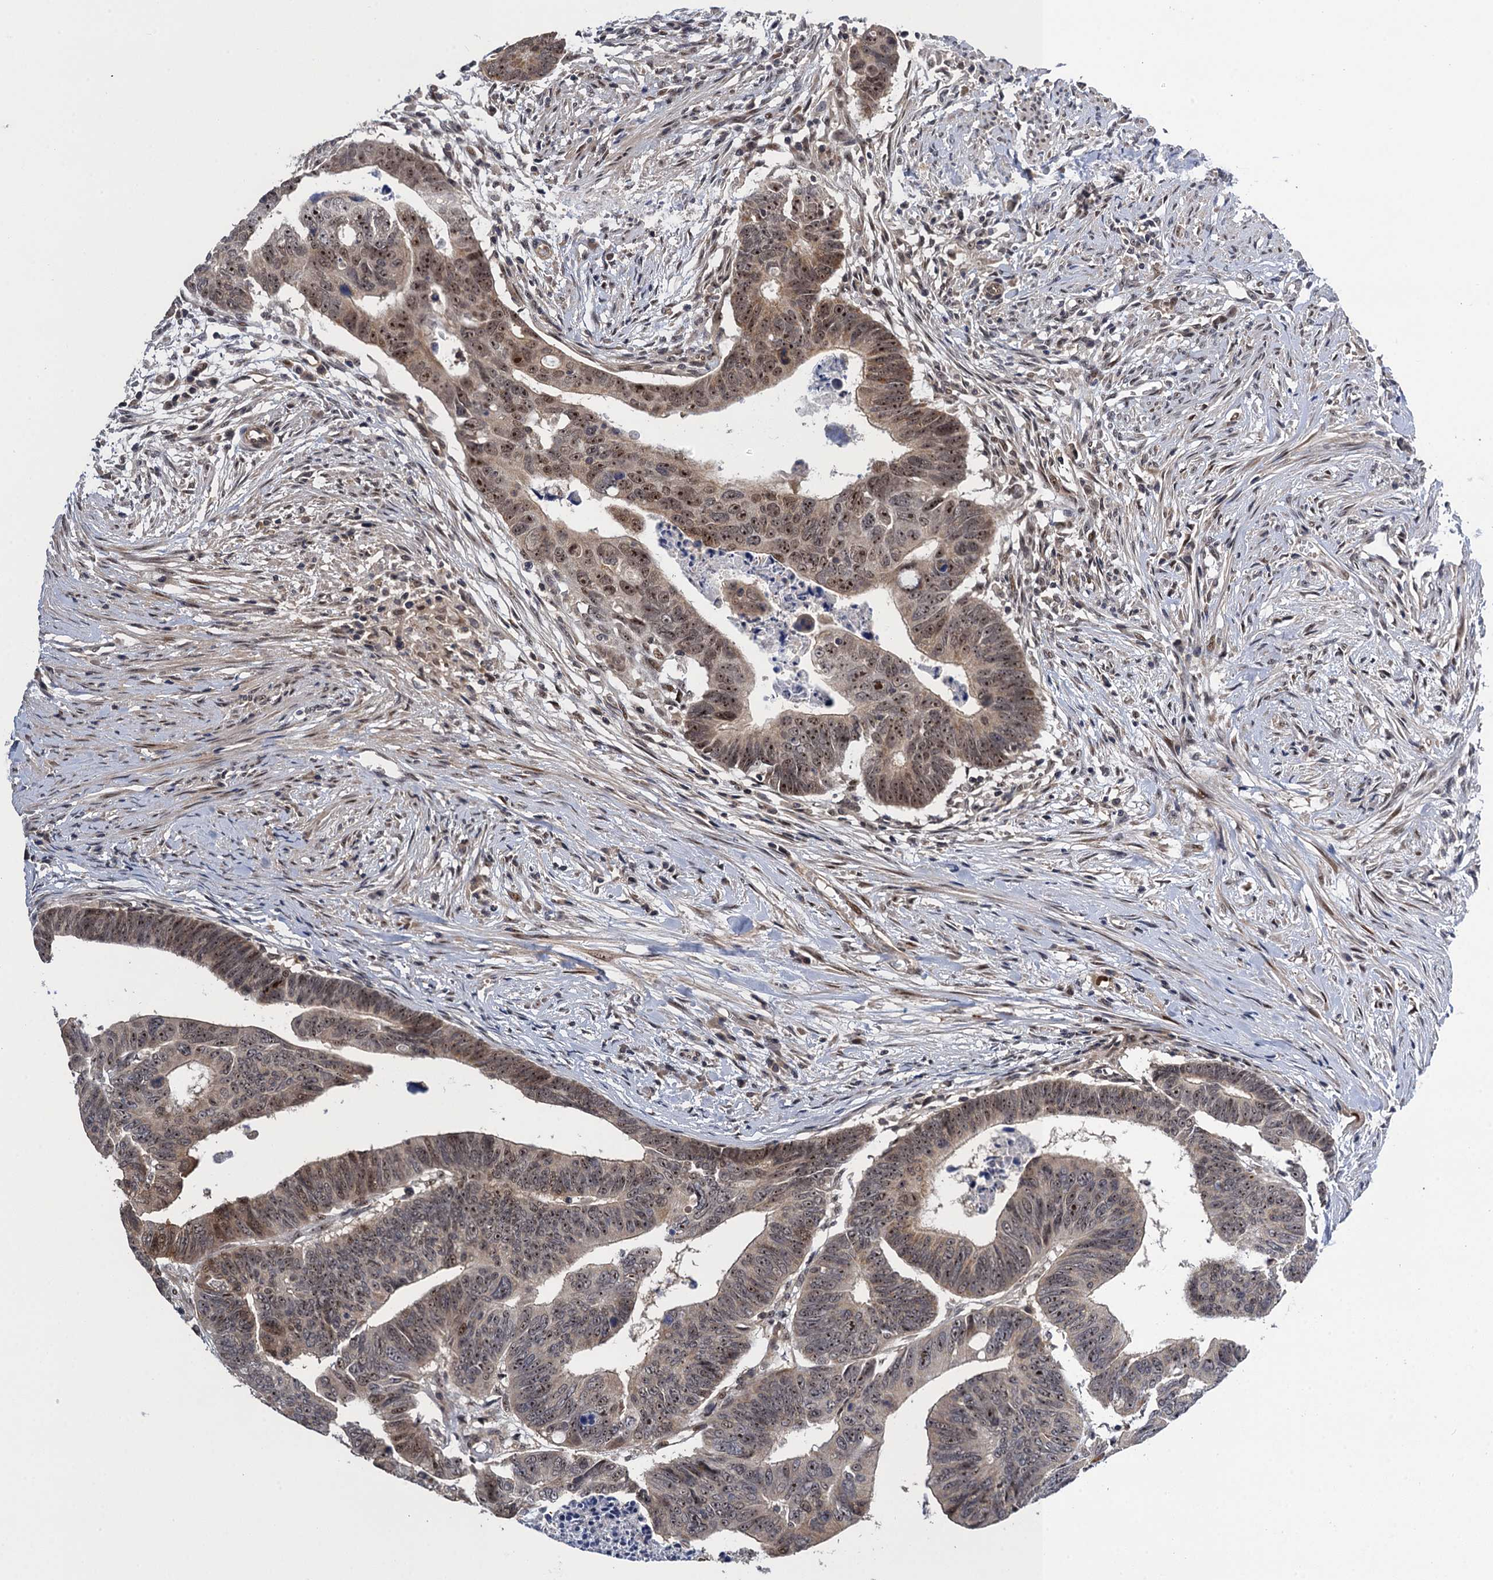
{"staining": {"intensity": "moderate", "quantity": ">75%", "location": "cytoplasmic/membranous,nuclear"}, "tissue": "colorectal cancer", "cell_type": "Tumor cells", "image_type": "cancer", "snomed": [{"axis": "morphology", "description": "Adenocarcinoma, NOS"}, {"axis": "topography", "description": "Rectum"}], "caption": "The image displays a brown stain indicating the presence of a protein in the cytoplasmic/membranous and nuclear of tumor cells in colorectal adenocarcinoma.", "gene": "ZAR1L", "patient": {"sex": "female", "age": 65}}